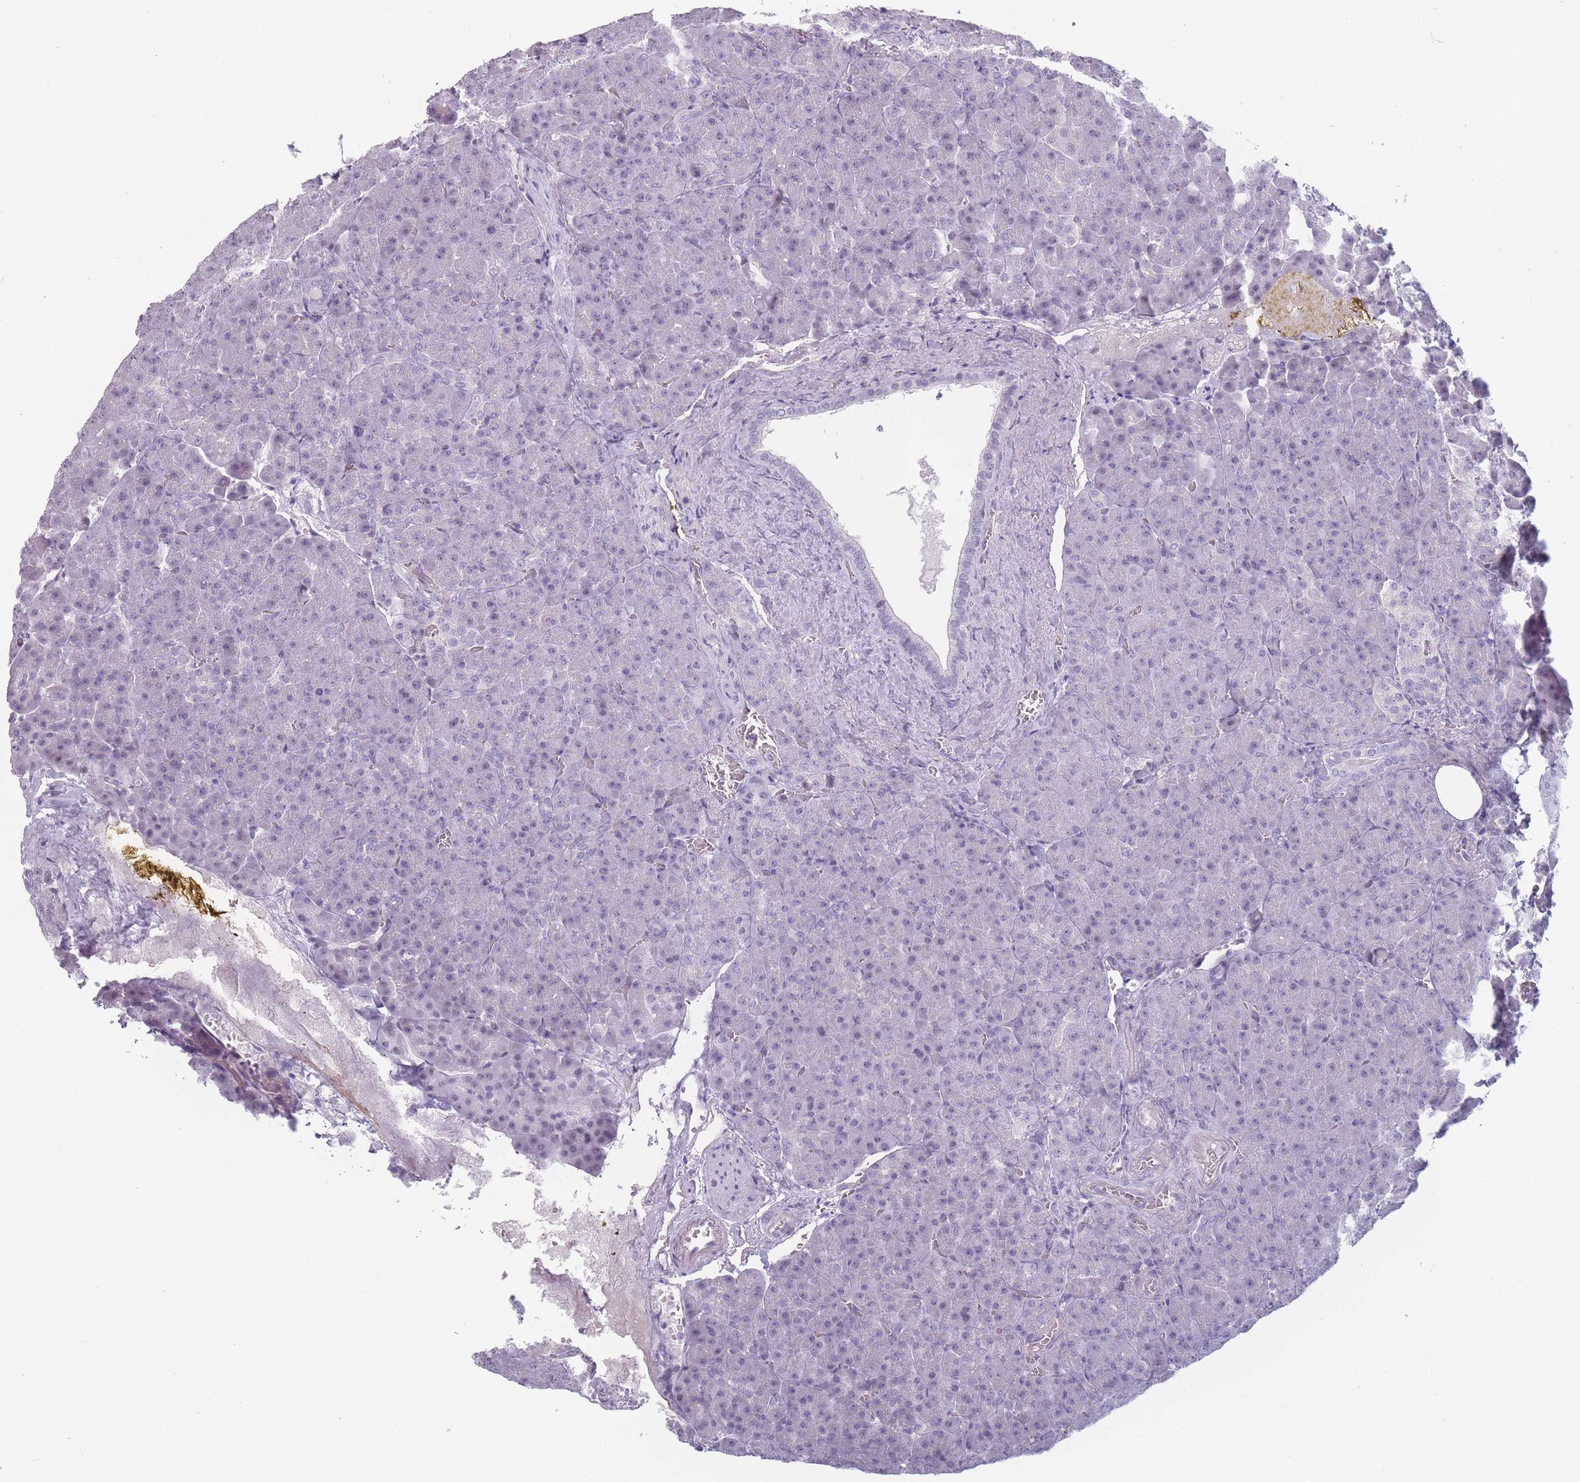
{"staining": {"intensity": "negative", "quantity": "none", "location": "none"}, "tissue": "pancreas", "cell_type": "Exocrine glandular cells", "image_type": "normal", "snomed": [{"axis": "morphology", "description": "Normal tissue, NOS"}, {"axis": "topography", "description": "Pancreas"}], "caption": "The image displays no significant positivity in exocrine glandular cells of pancreas.", "gene": "ROS1", "patient": {"sex": "female", "age": 74}}